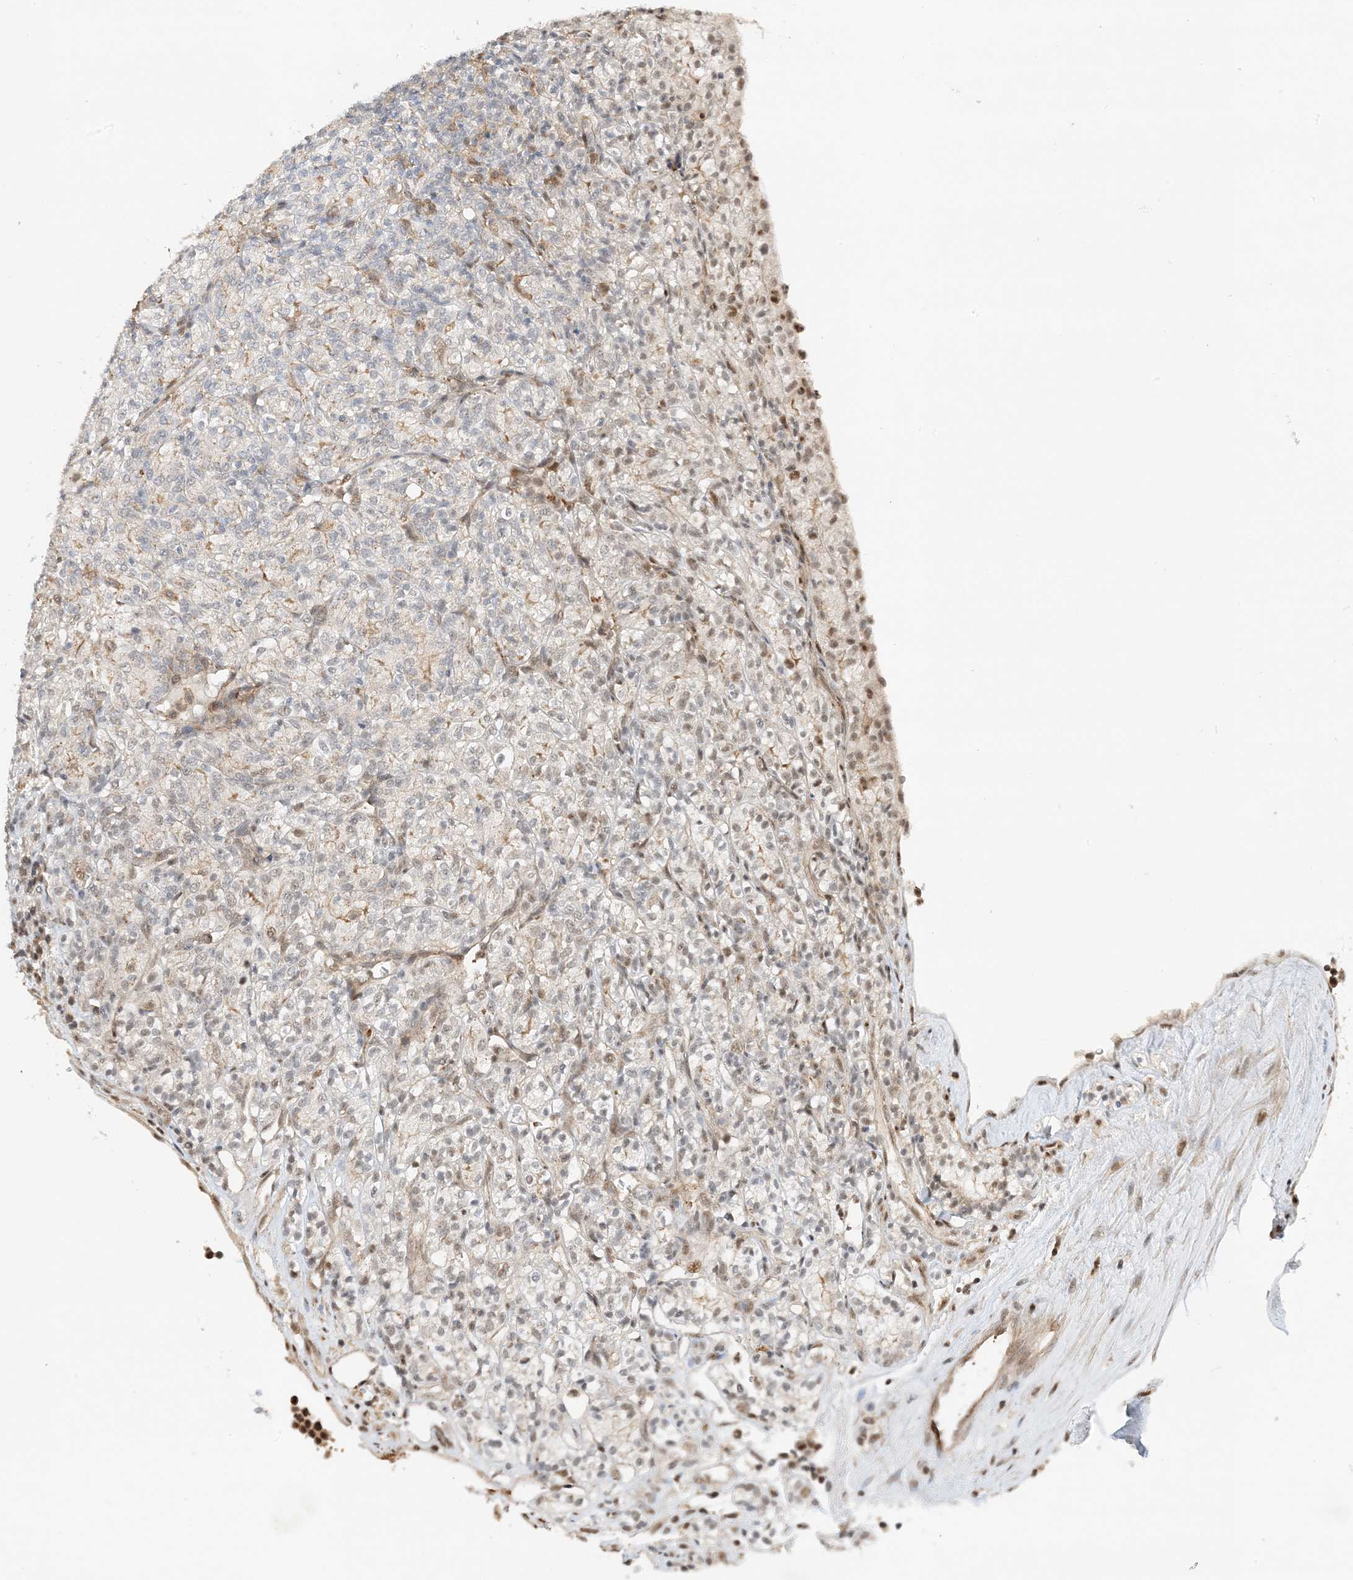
{"staining": {"intensity": "weak", "quantity": "<25%", "location": "nuclear"}, "tissue": "renal cancer", "cell_type": "Tumor cells", "image_type": "cancer", "snomed": [{"axis": "morphology", "description": "Adenocarcinoma, NOS"}, {"axis": "topography", "description": "Kidney"}], "caption": "Renal cancer was stained to show a protein in brown. There is no significant expression in tumor cells. (Immunohistochemistry, brightfield microscopy, high magnification).", "gene": "TATDN3", "patient": {"sex": "male", "age": 77}}